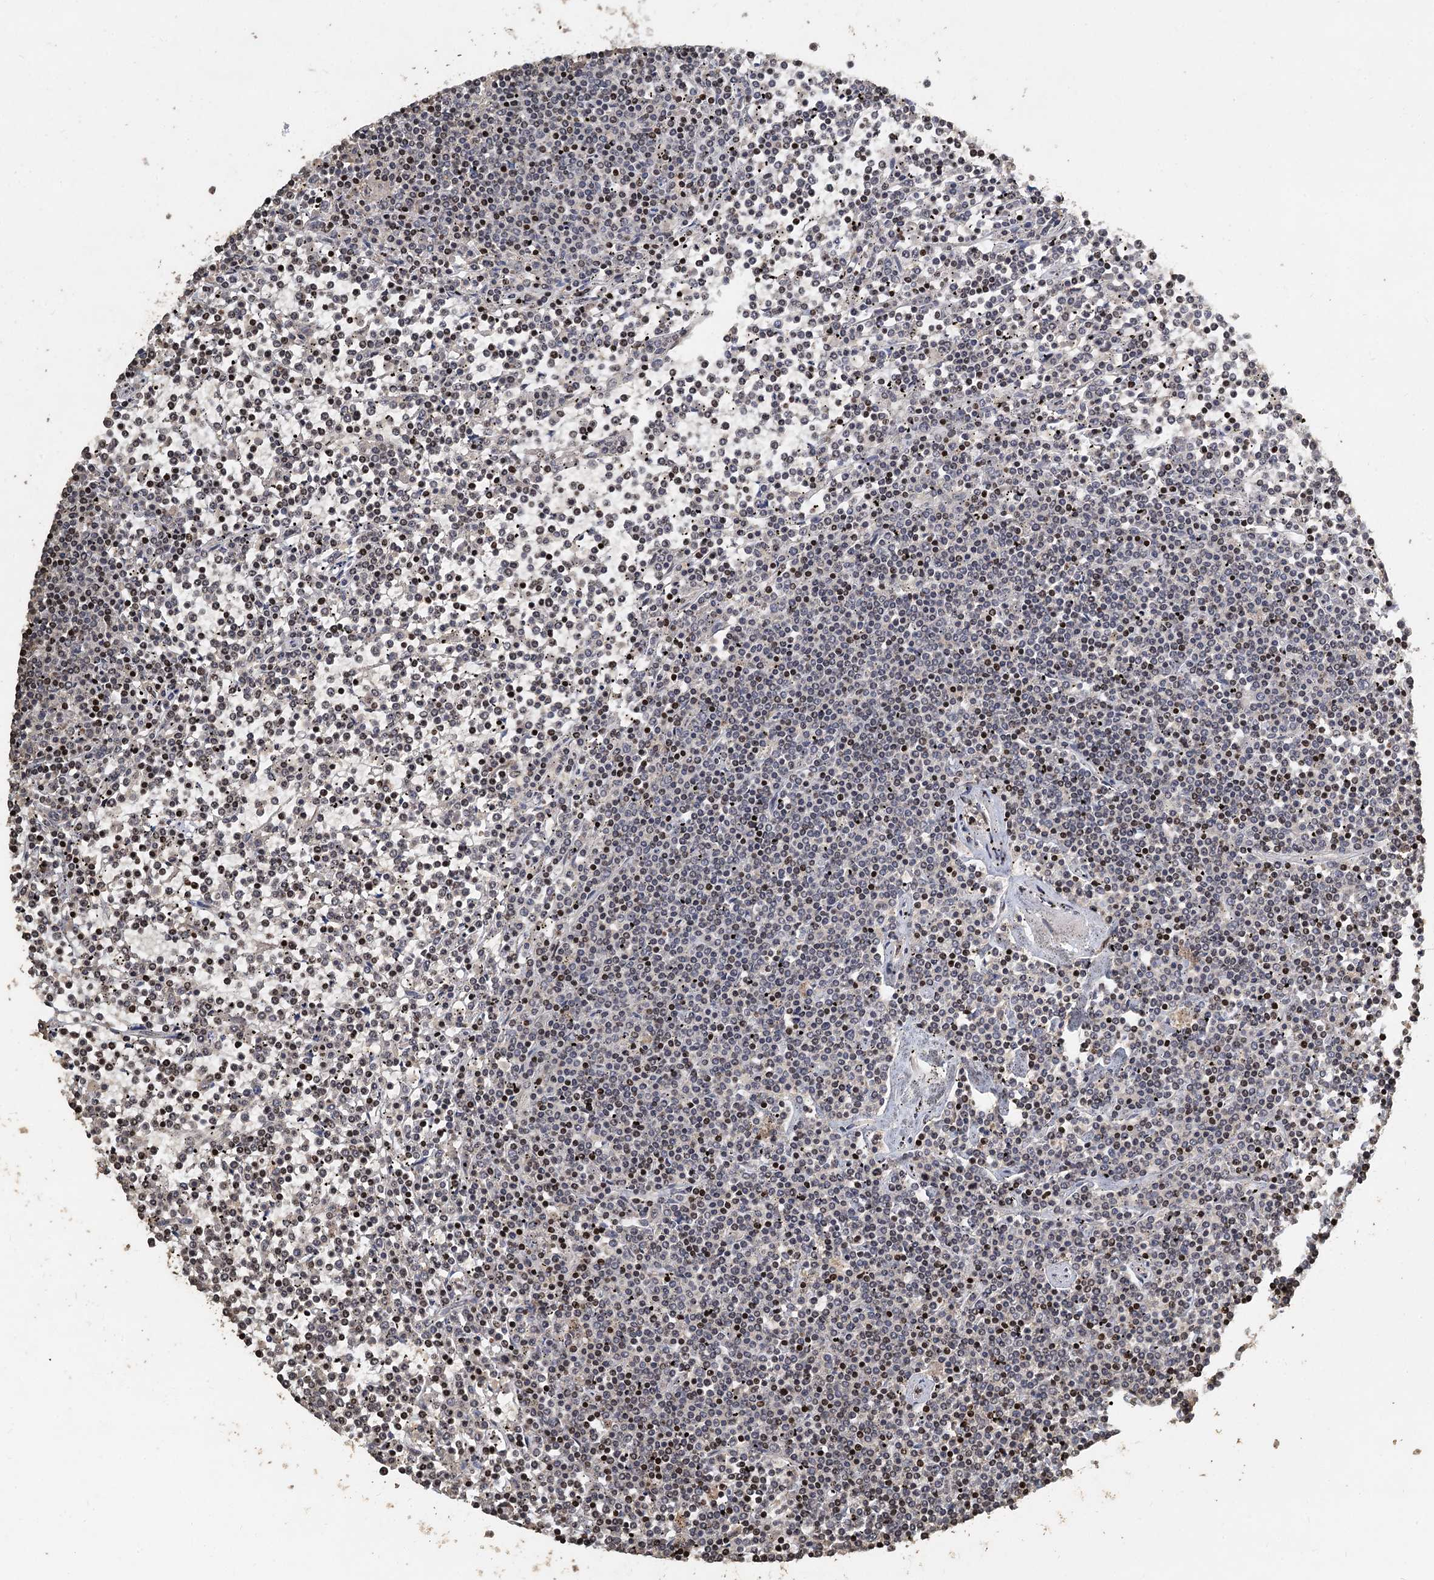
{"staining": {"intensity": "weak", "quantity": "25%-75%", "location": "nuclear"}, "tissue": "lymphoma", "cell_type": "Tumor cells", "image_type": "cancer", "snomed": [{"axis": "morphology", "description": "Malignant lymphoma, non-Hodgkin's type, Low grade"}, {"axis": "topography", "description": "Spleen"}], "caption": "IHC histopathology image of lymphoma stained for a protein (brown), which shows low levels of weak nuclear expression in approximately 25%-75% of tumor cells.", "gene": "CCDC61", "patient": {"sex": "female", "age": 19}}